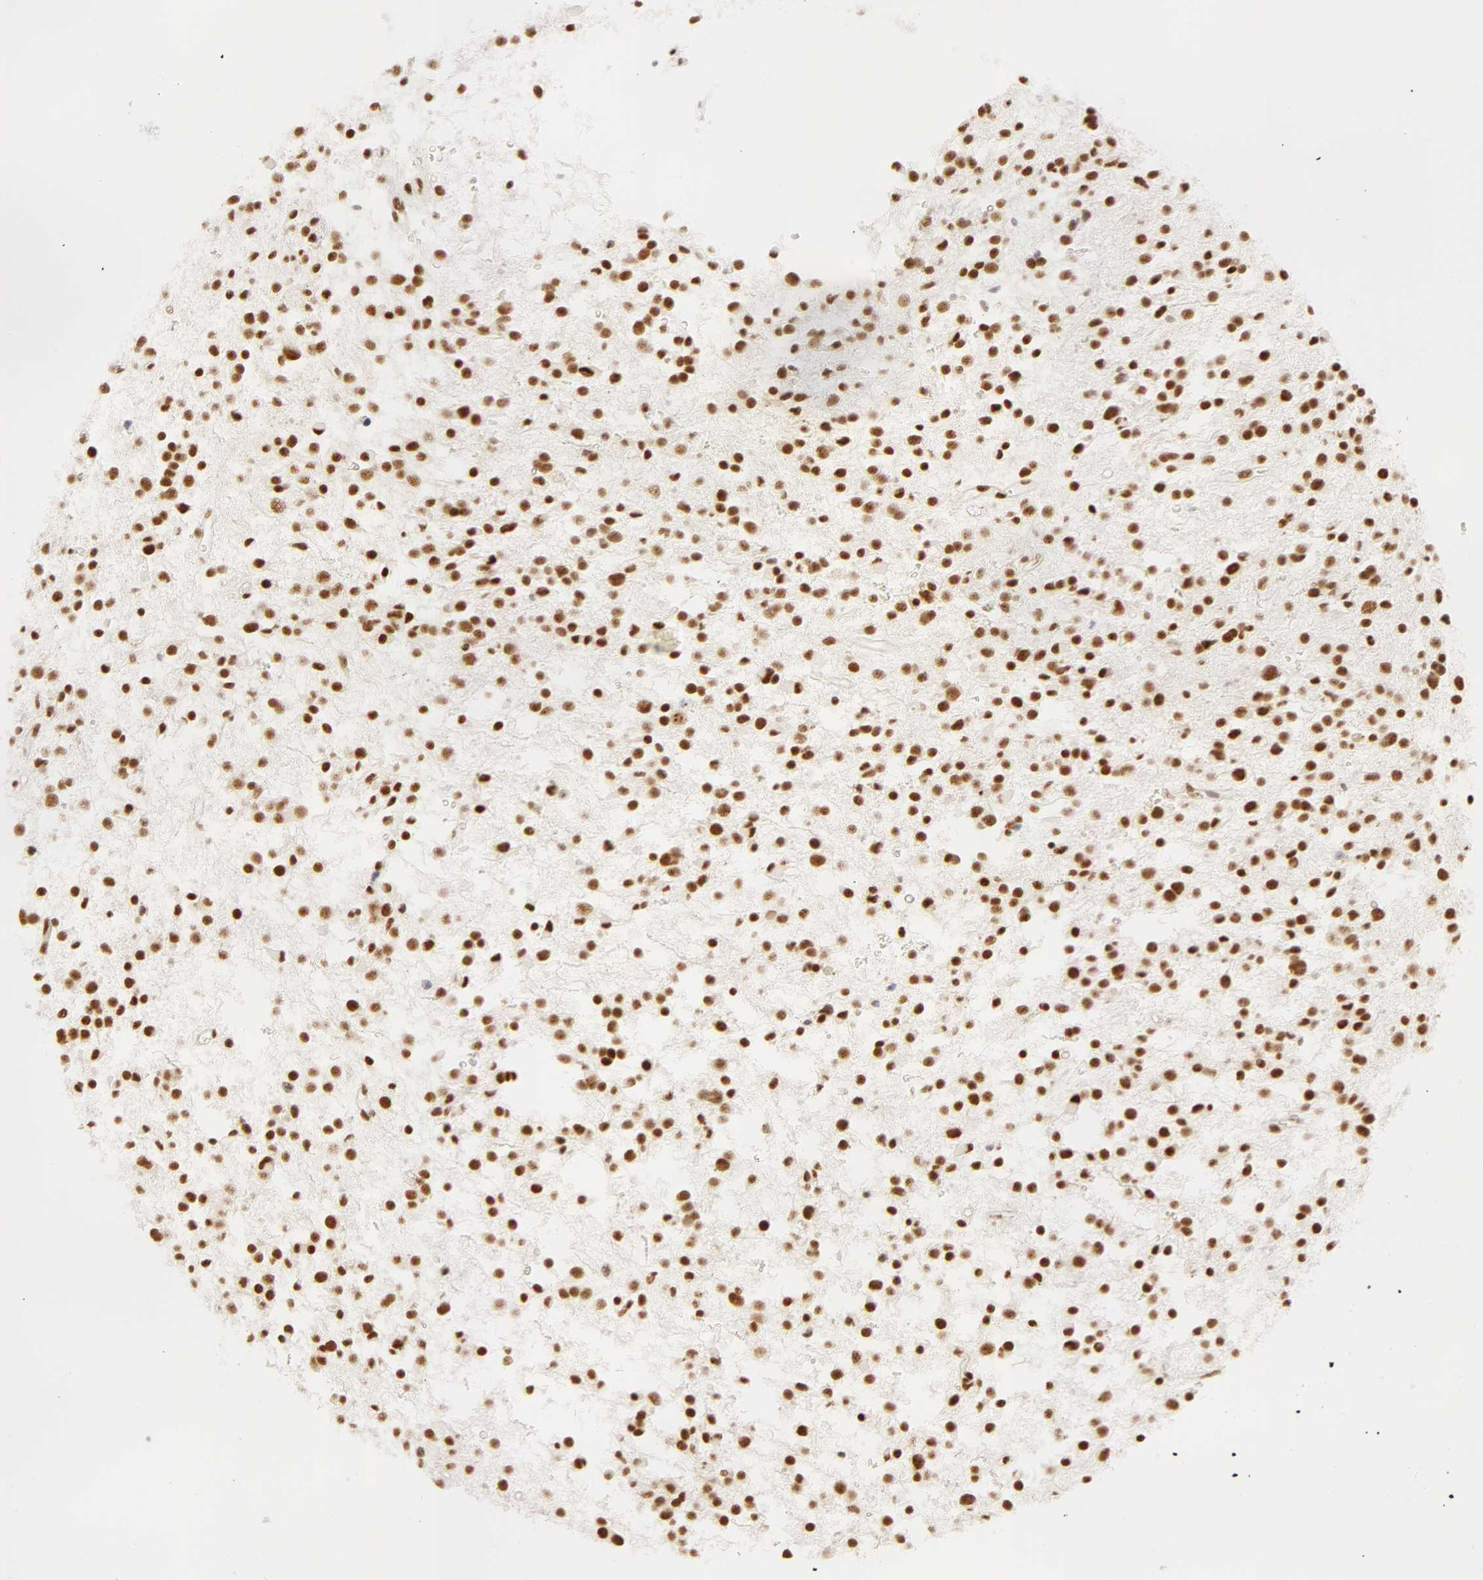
{"staining": {"intensity": "strong", "quantity": ">75%", "location": "nuclear"}, "tissue": "glioma", "cell_type": "Tumor cells", "image_type": "cancer", "snomed": [{"axis": "morphology", "description": "Glioma, malignant, Low grade"}, {"axis": "topography", "description": "Brain"}], "caption": "Protein staining displays strong nuclear positivity in about >75% of tumor cells in malignant glioma (low-grade).", "gene": "RBM39", "patient": {"sex": "female", "age": 36}}